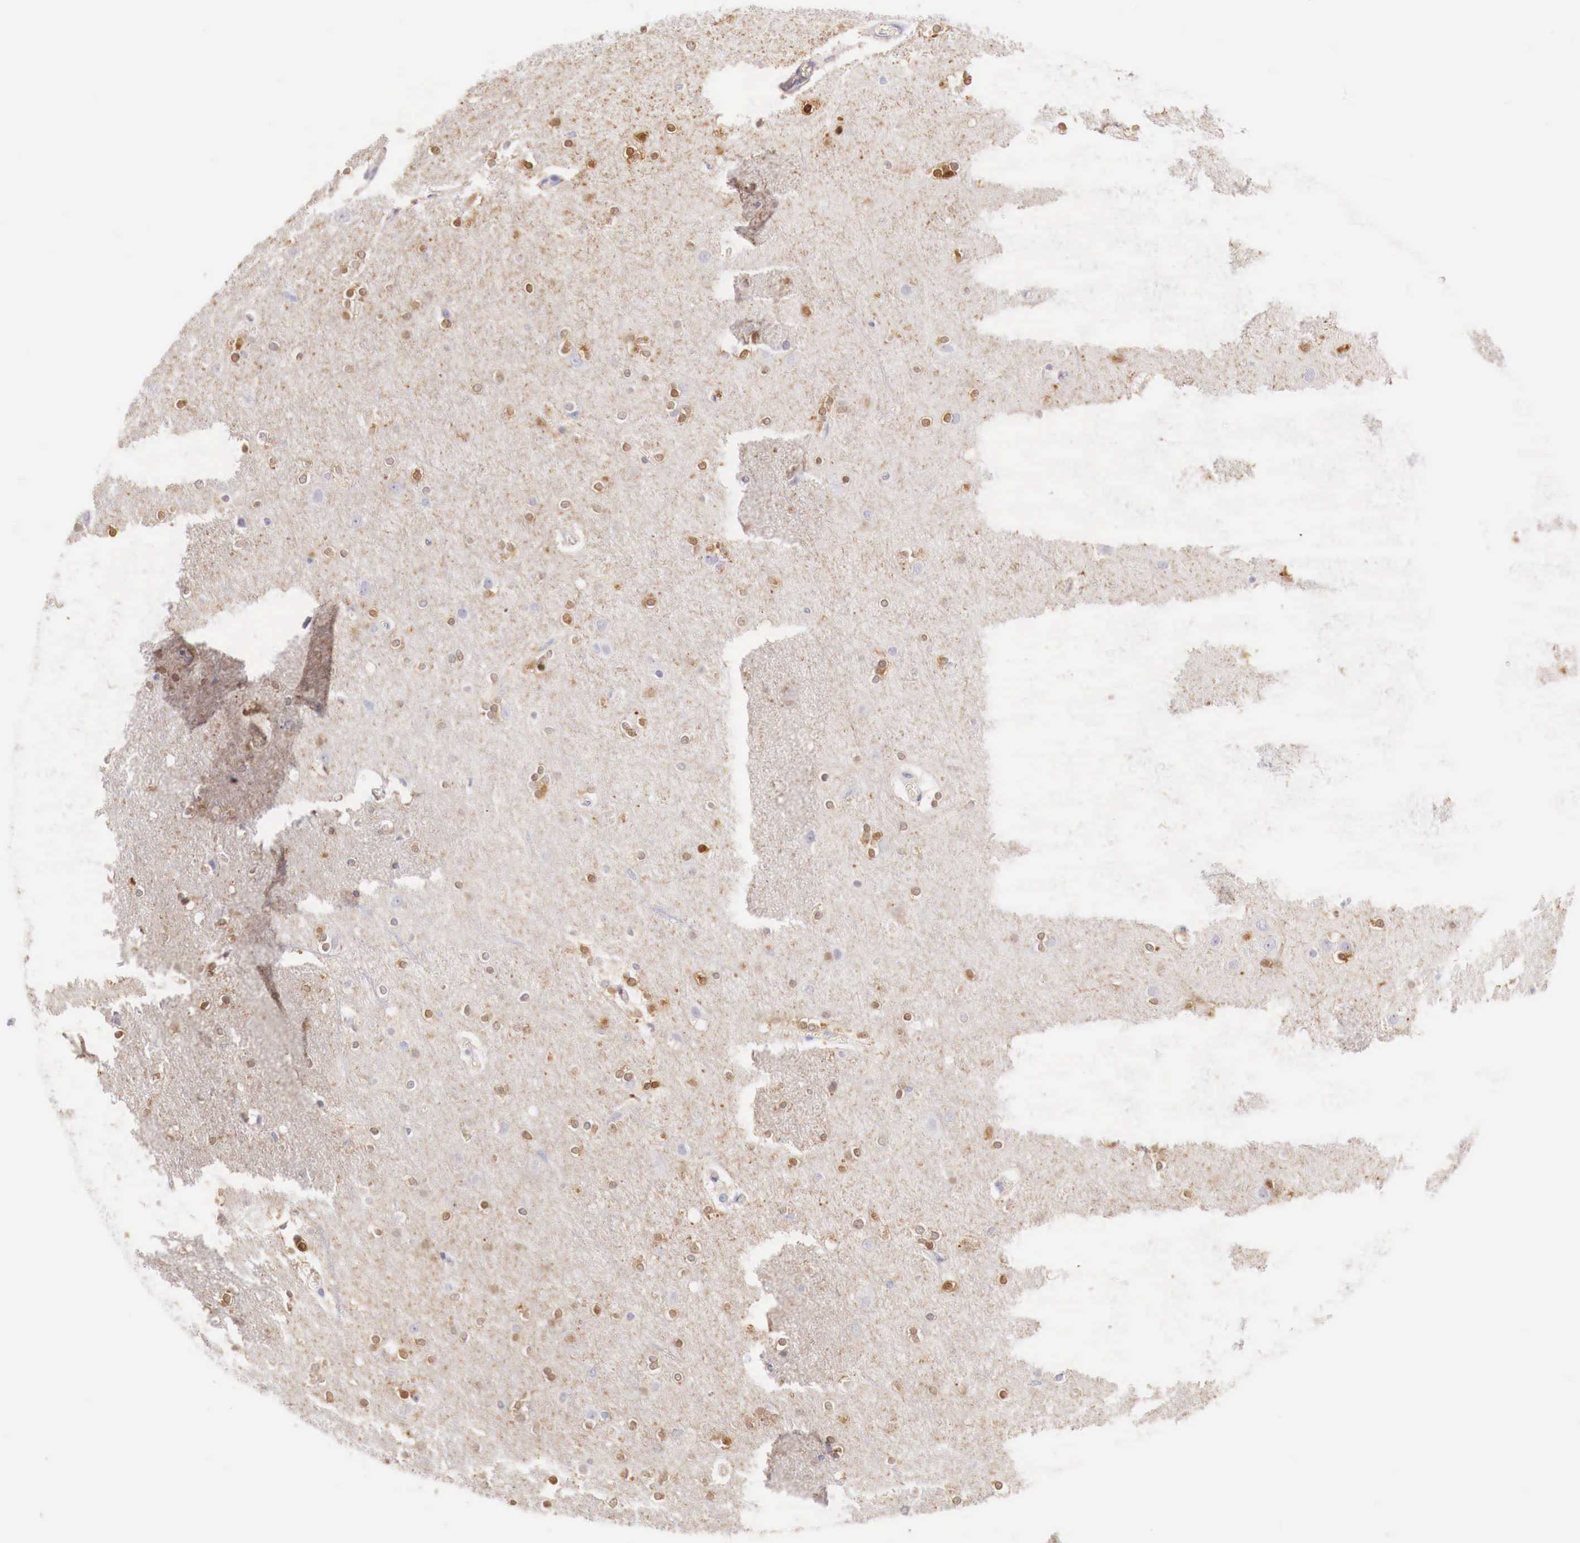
{"staining": {"intensity": "negative", "quantity": "none", "location": "none"}, "tissue": "cerebral cortex", "cell_type": "Endothelial cells", "image_type": "normal", "snomed": [{"axis": "morphology", "description": "Normal tissue, NOS"}, {"axis": "topography", "description": "Cerebral cortex"}], "caption": "Immunohistochemical staining of normal cerebral cortex displays no significant staining in endothelial cells.", "gene": "ITIH6", "patient": {"sex": "female", "age": 54}}